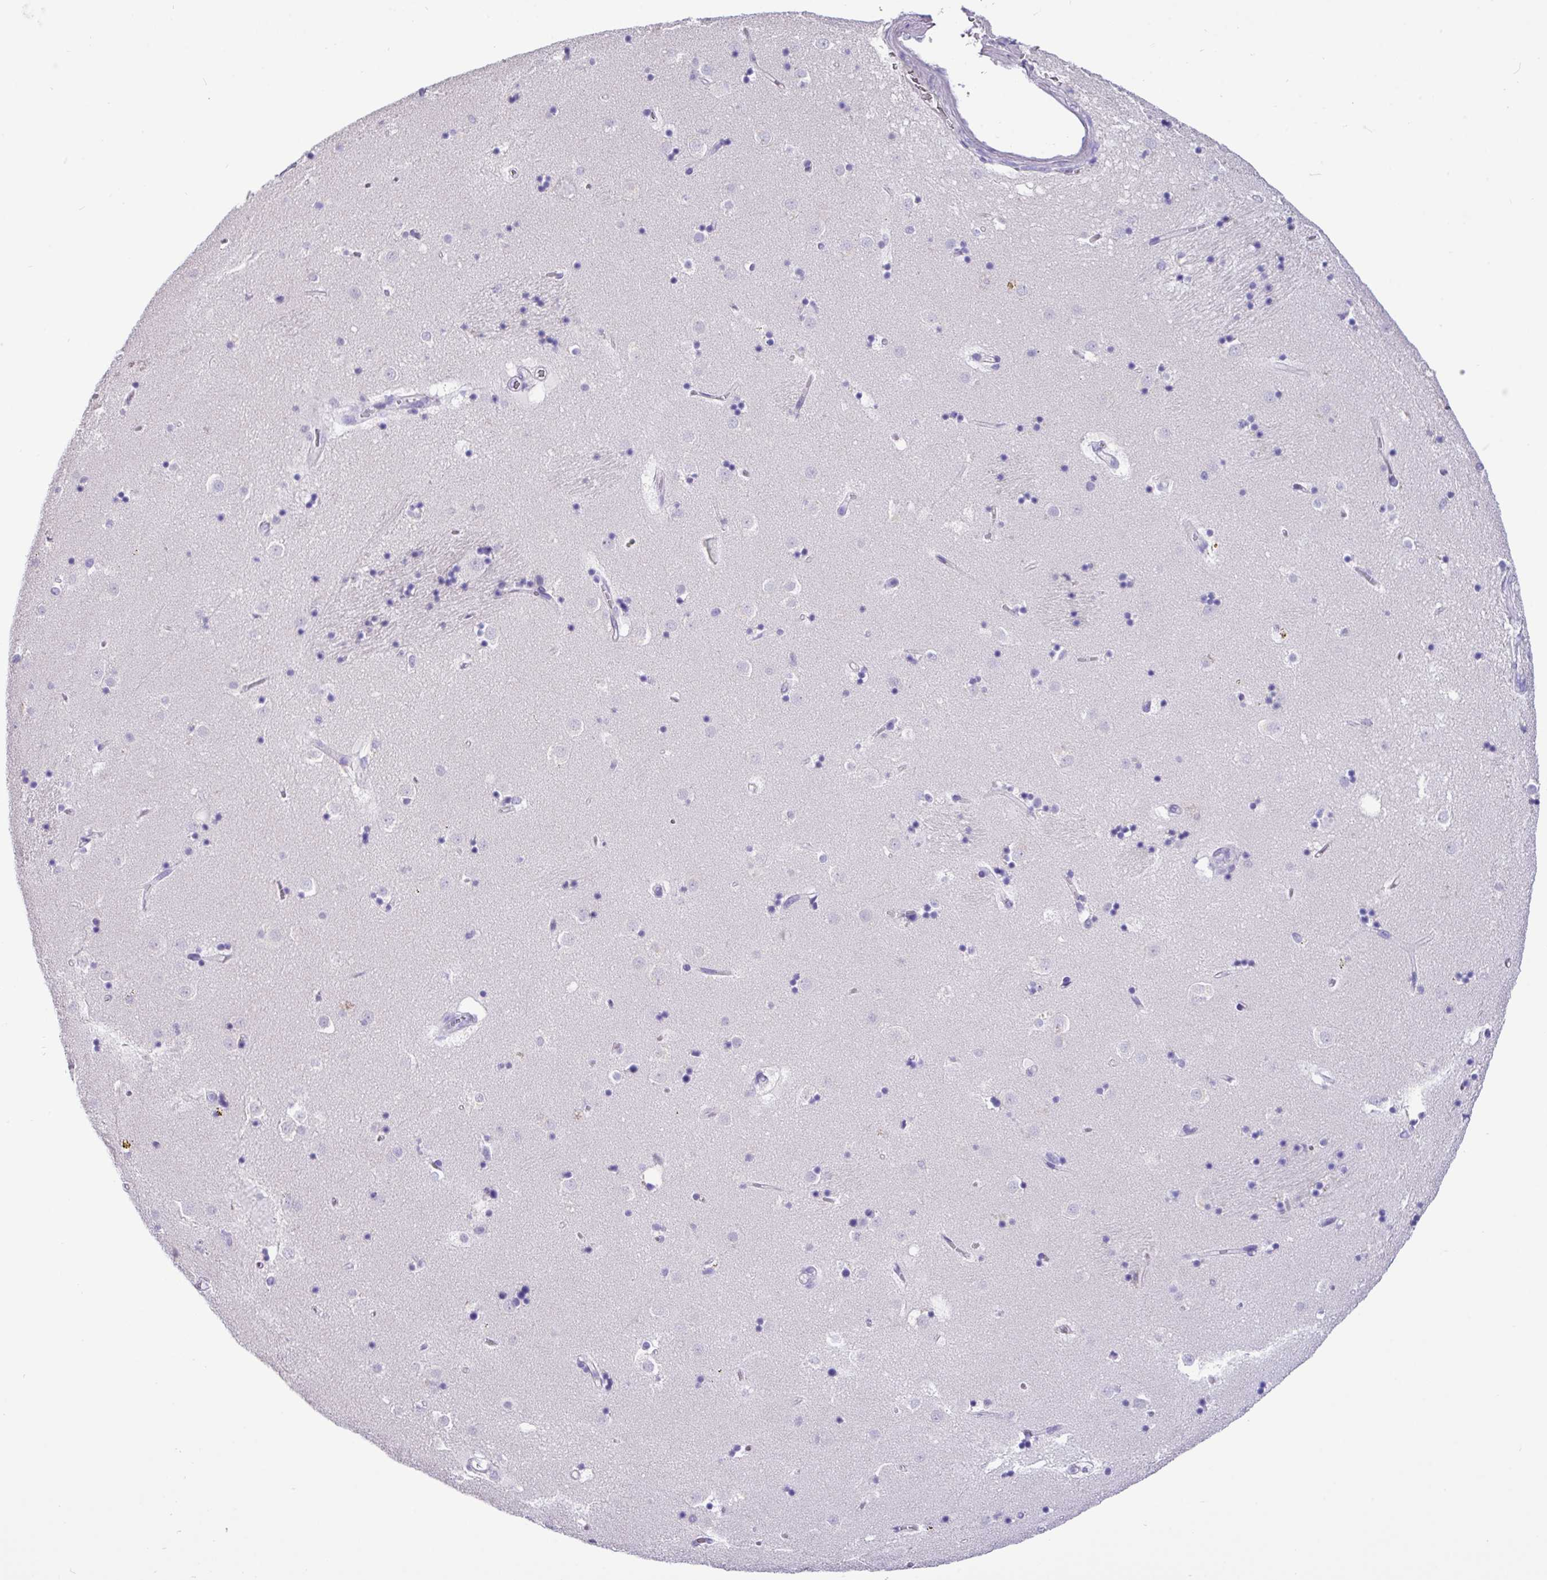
{"staining": {"intensity": "negative", "quantity": "none", "location": "none"}, "tissue": "caudate", "cell_type": "Glial cells", "image_type": "normal", "snomed": [{"axis": "morphology", "description": "Normal tissue, NOS"}, {"axis": "topography", "description": "Lateral ventricle wall"}], "caption": "Caudate was stained to show a protein in brown. There is no significant expression in glial cells. (DAB (3,3'-diaminobenzidine) IHC with hematoxylin counter stain).", "gene": "EPCAM", "patient": {"sex": "male", "age": 58}}